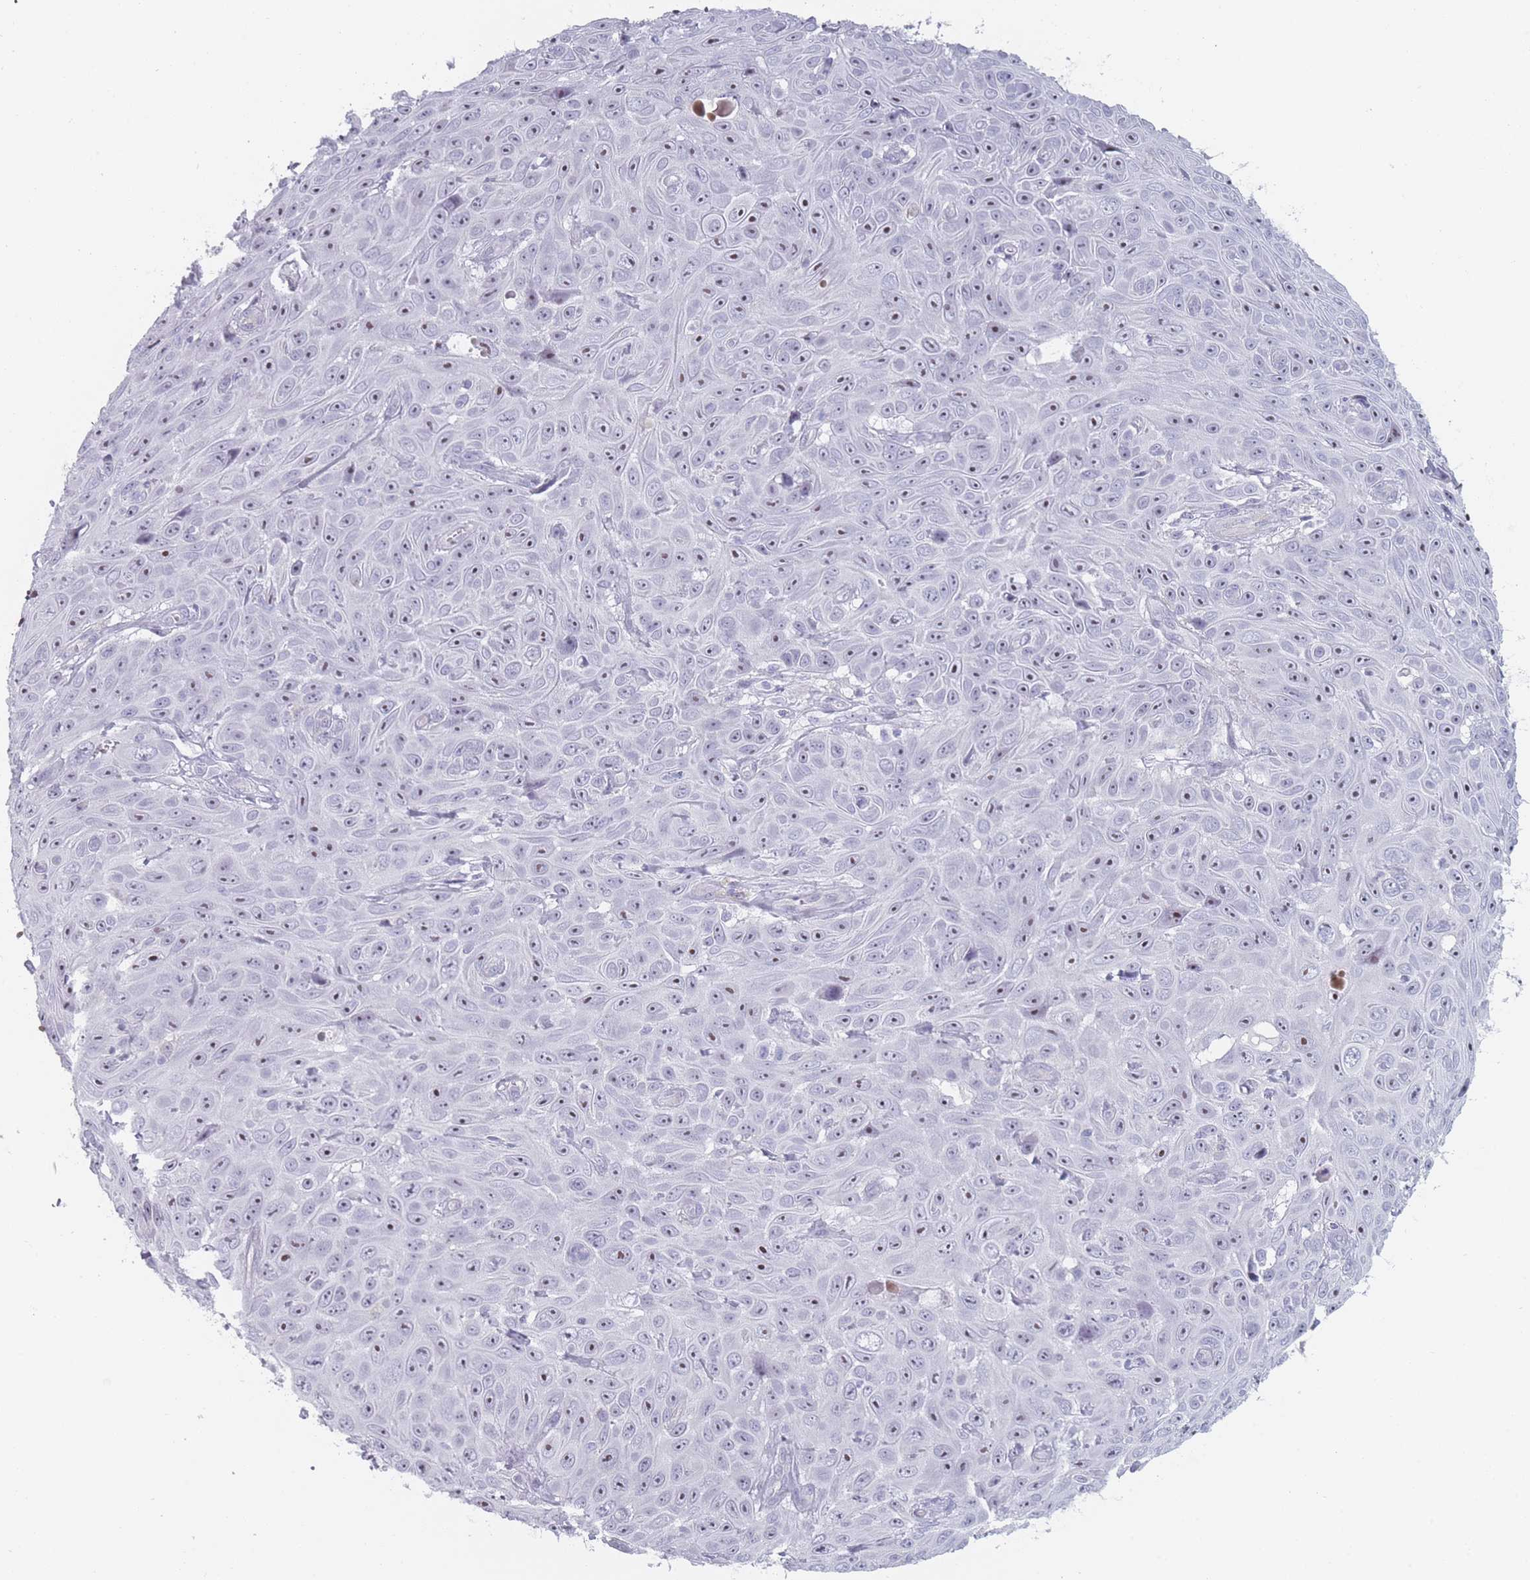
{"staining": {"intensity": "moderate", "quantity": "<25%", "location": "nuclear"}, "tissue": "skin cancer", "cell_type": "Tumor cells", "image_type": "cancer", "snomed": [{"axis": "morphology", "description": "Squamous cell carcinoma, NOS"}, {"axis": "topography", "description": "Skin"}], "caption": "Immunohistochemical staining of human skin cancer exhibits moderate nuclear protein expression in about <25% of tumor cells.", "gene": "ROS1", "patient": {"sex": "male", "age": 82}}